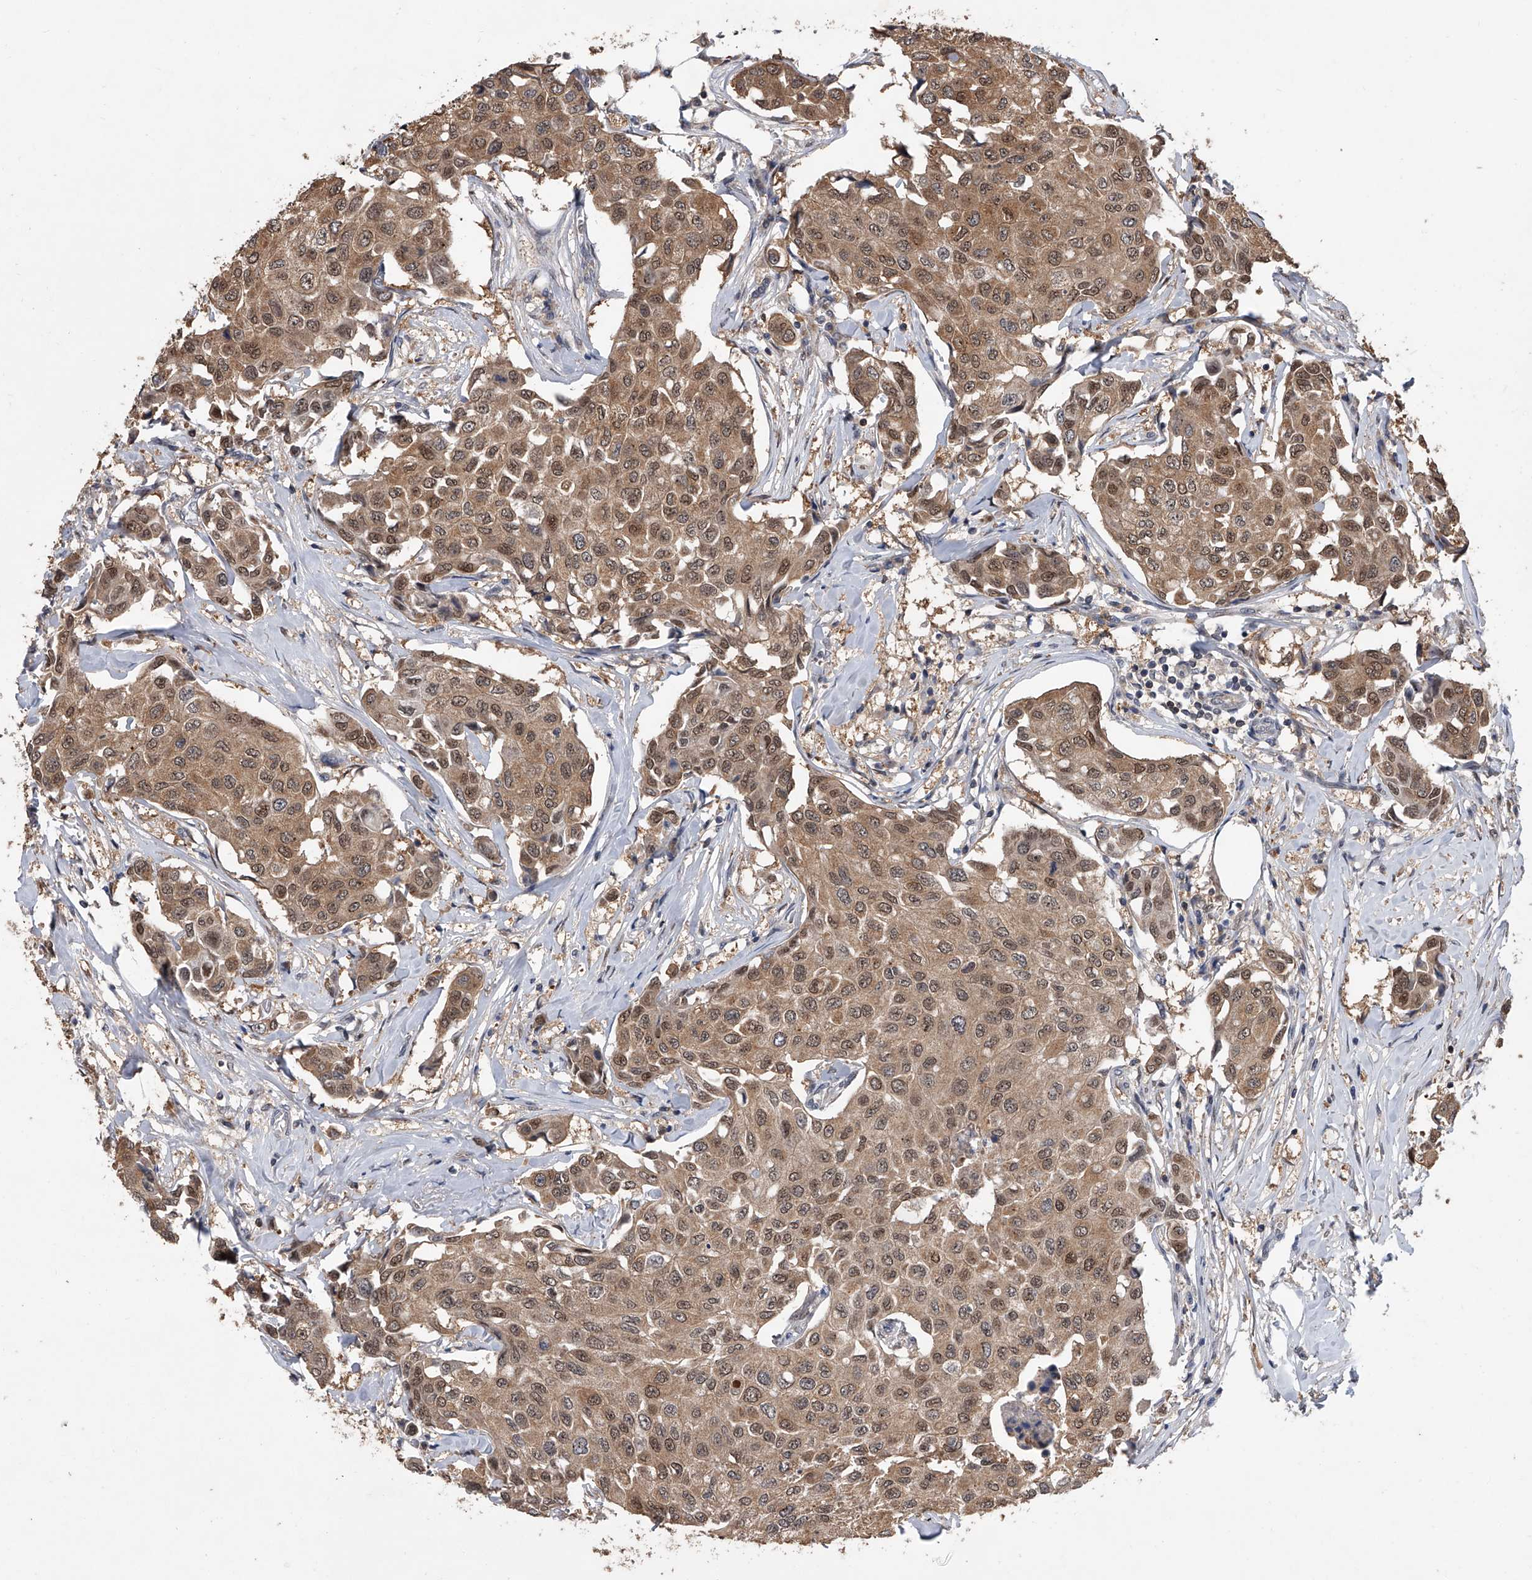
{"staining": {"intensity": "moderate", "quantity": ">75%", "location": "cytoplasmic/membranous,nuclear"}, "tissue": "breast cancer", "cell_type": "Tumor cells", "image_type": "cancer", "snomed": [{"axis": "morphology", "description": "Duct carcinoma"}, {"axis": "topography", "description": "Breast"}], "caption": "A brown stain shows moderate cytoplasmic/membranous and nuclear staining of a protein in human breast cancer (intraductal carcinoma) tumor cells. (Stains: DAB (3,3'-diaminobenzidine) in brown, nuclei in blue, Microscopy: brightfield microscopy at high magnification).", "gene": "BHLHE23", "patient": {"sex": "female", "age": 80}}